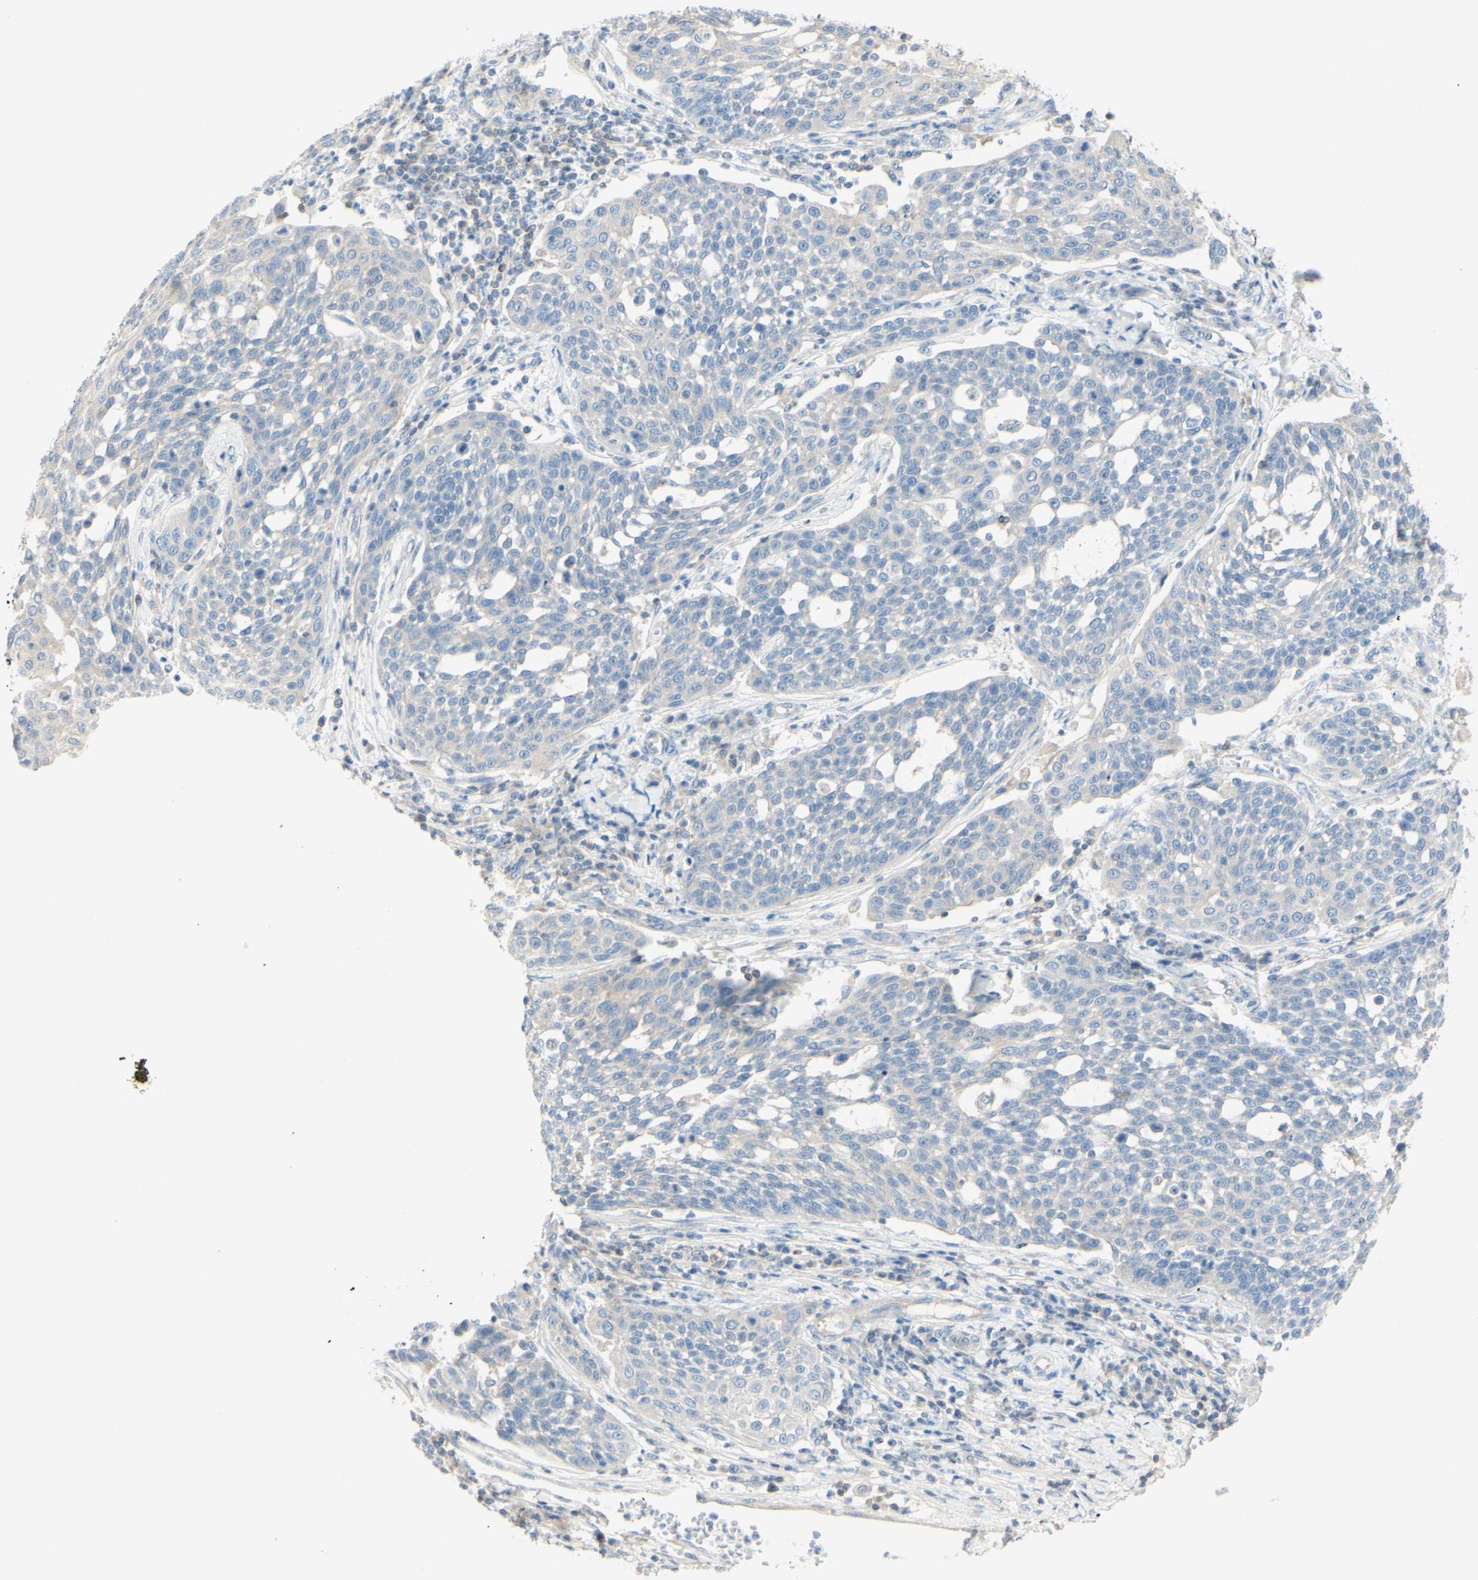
{"staining": {"intensity": "weak", "quantity": "<25%", "location": "cytoplasmic/membranous"}, "tissue": "cervical cancer", "cell_type": "Tumor cells", "image_type": "cancer", "snomed": [{"axis": "morphology", "description": "Squamous cell carcinoma, NOS"}, {"axis": "topography", "description": "Cervix"}], "caption": "Tumor cells are negative for protein expression in human cervical cancer (squamous cell carcinoma).", "gene": "MTM1", "patient": {"sex": "female", "age": 34}}